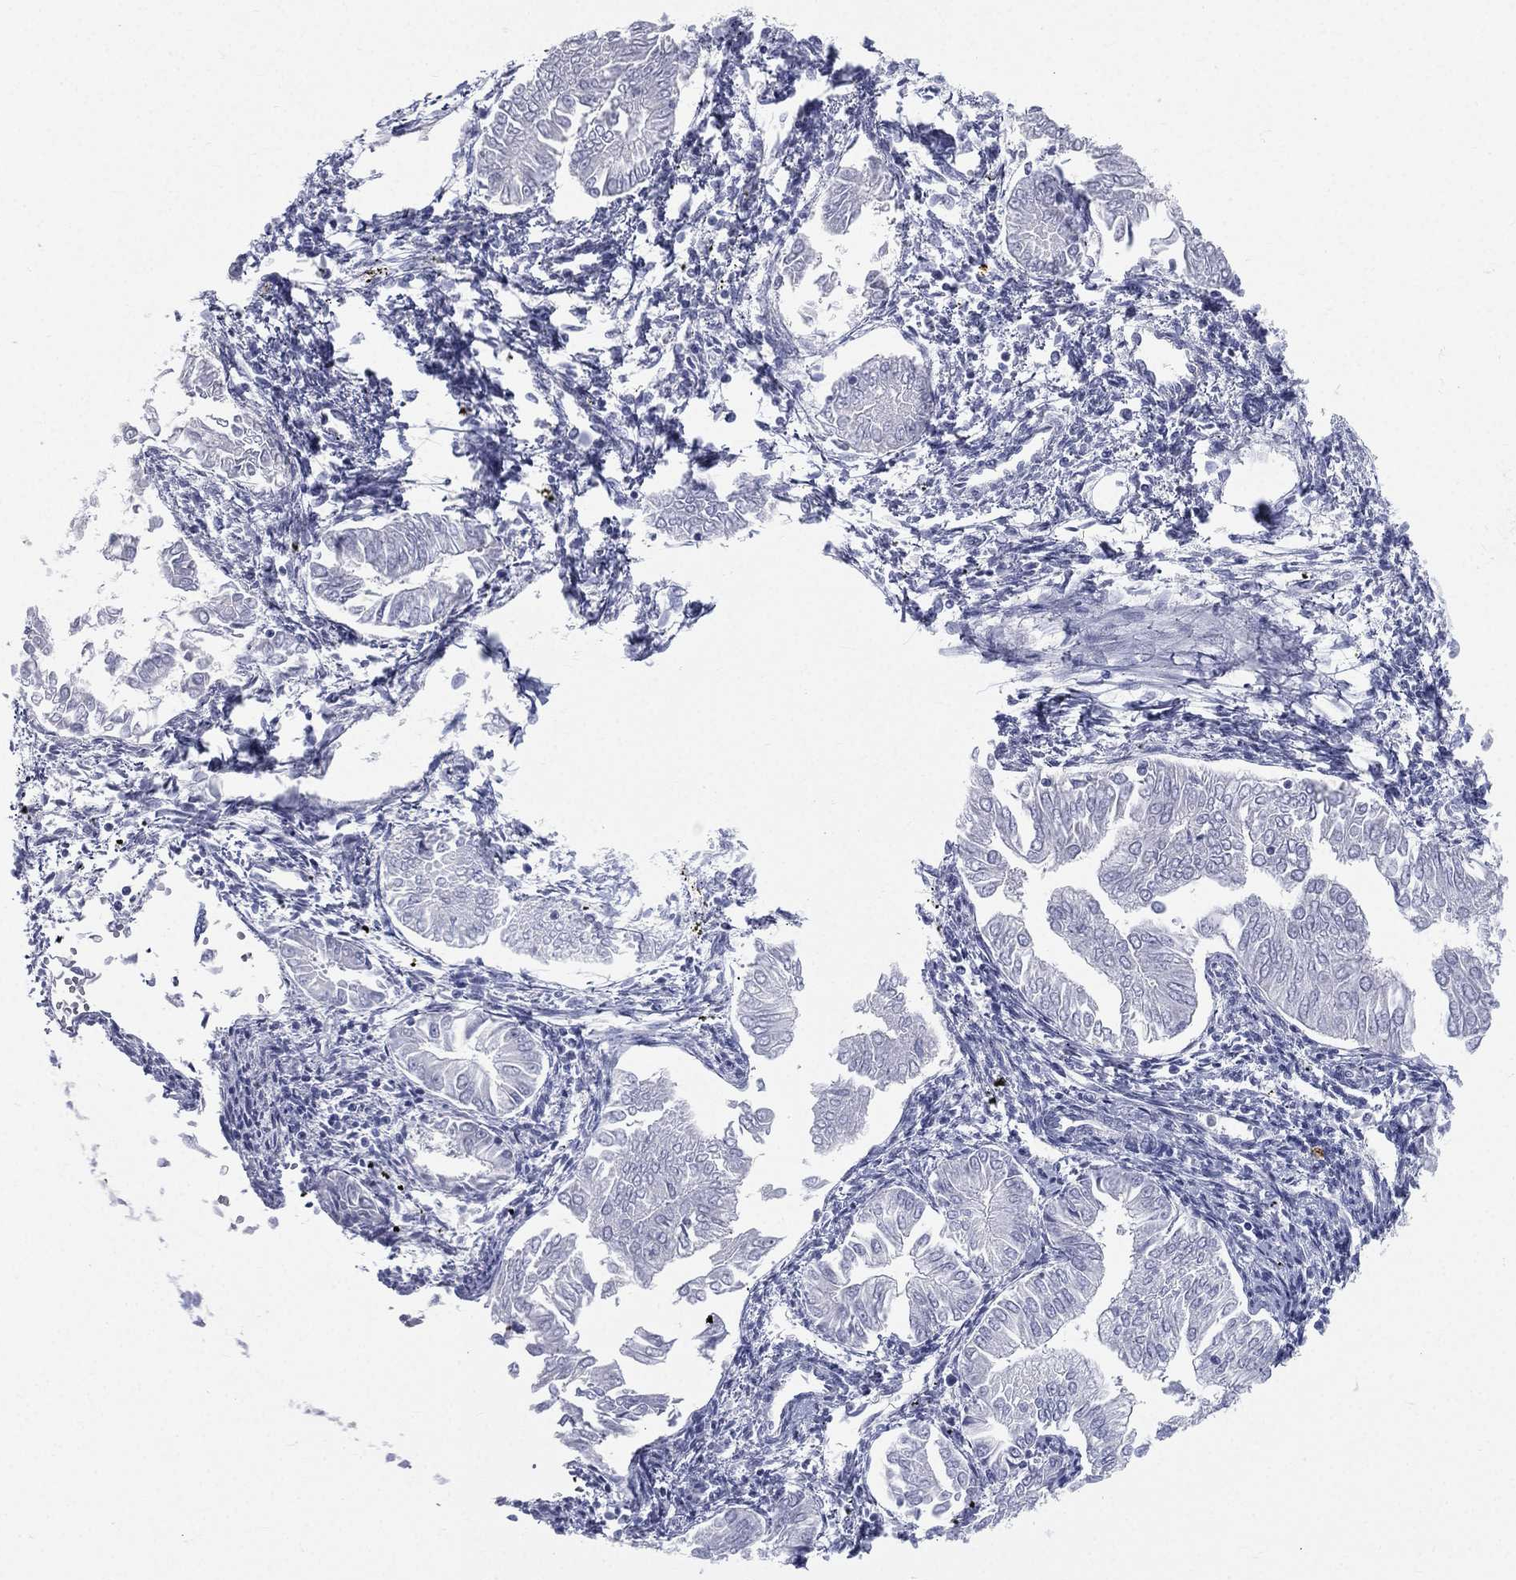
{"staining": {"intensity": "negative", "quantity": "none", "location": "none"}, "tissue": "endometrial cancer", "cell_type": "Tumor cells", "image_type": "cancer", "snomed": [{"axis": "morphology", "description": "Adenocarcinoma, NOS"}, {"axis": "topography", "description": "Endometrium"}], "caption": "A high-resolution image shows IHC staining of adenocarcinoma (endometrial), which shows no significant staining in tumor cells.", "gene": "HP", "patient": {"sex": "female", "age": 53}}